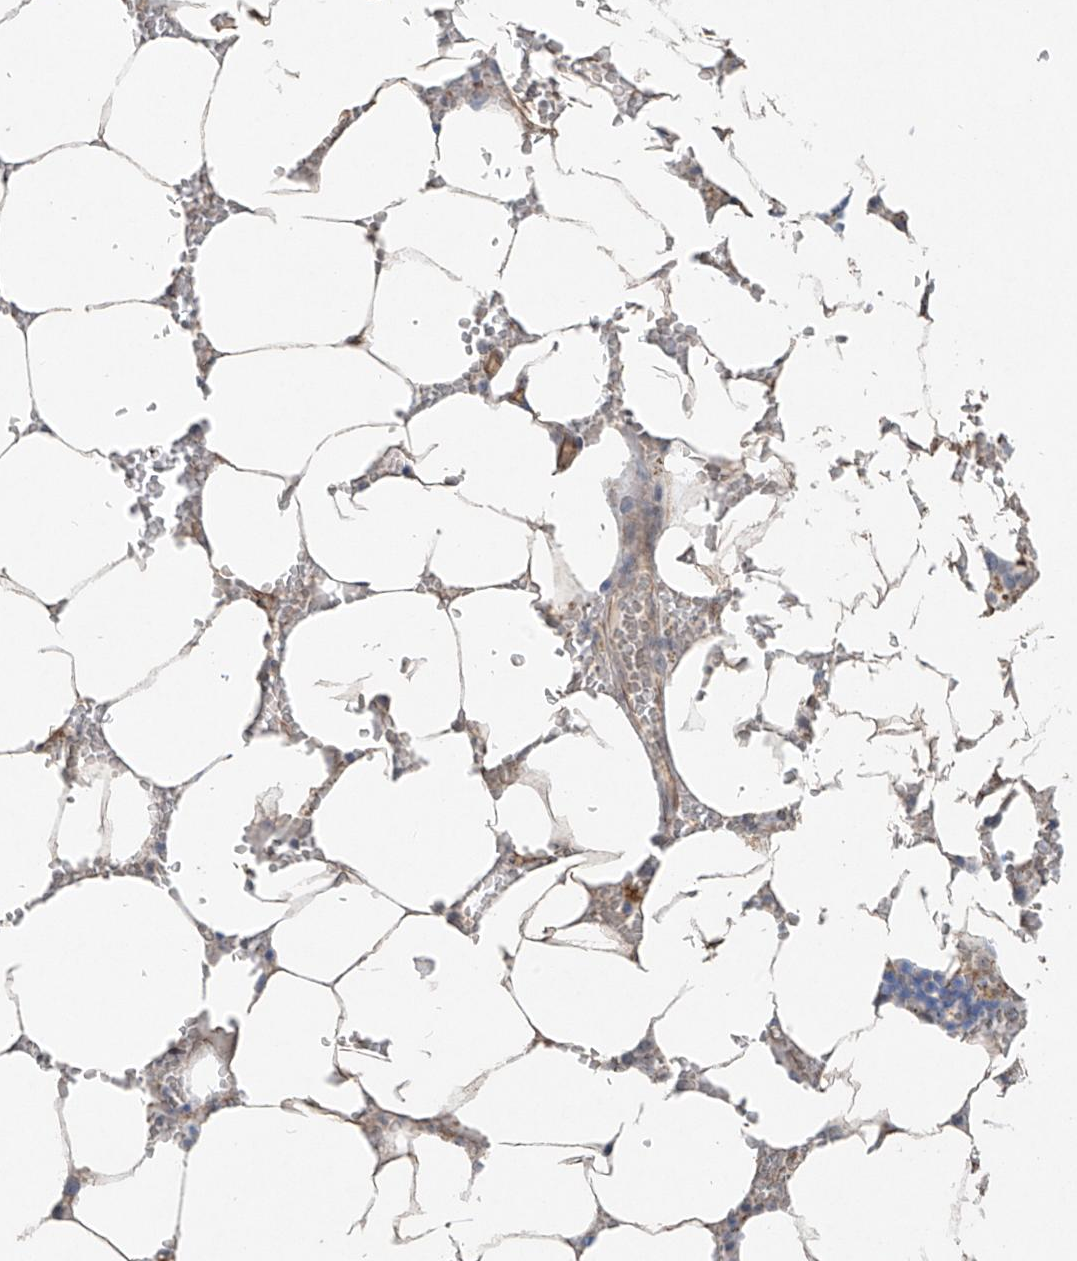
{"staining": {"intensity": "negative", "quantity": "none", "location": "none"}, "tissue": "bone marrow", "cell_type": "Hematopoietic cells", "image_type": "normal", "snomed": [{"axis": "morphology", "description": "Normal tissue, NOS"}, {"axis": "topography", "description": "Bone marrow"}], "caption": "DAB (3,3'-diaminobenzidine) immunohistochemical staining of benign human bone marrow displays no significant positivity in hematopoietic cells. The staining is performed using DAB brown chromogen with nuclei counter-stained in using hematoxylin.", "gene": "TUBE1", "patient": {"sex": "male", "age": 70}}